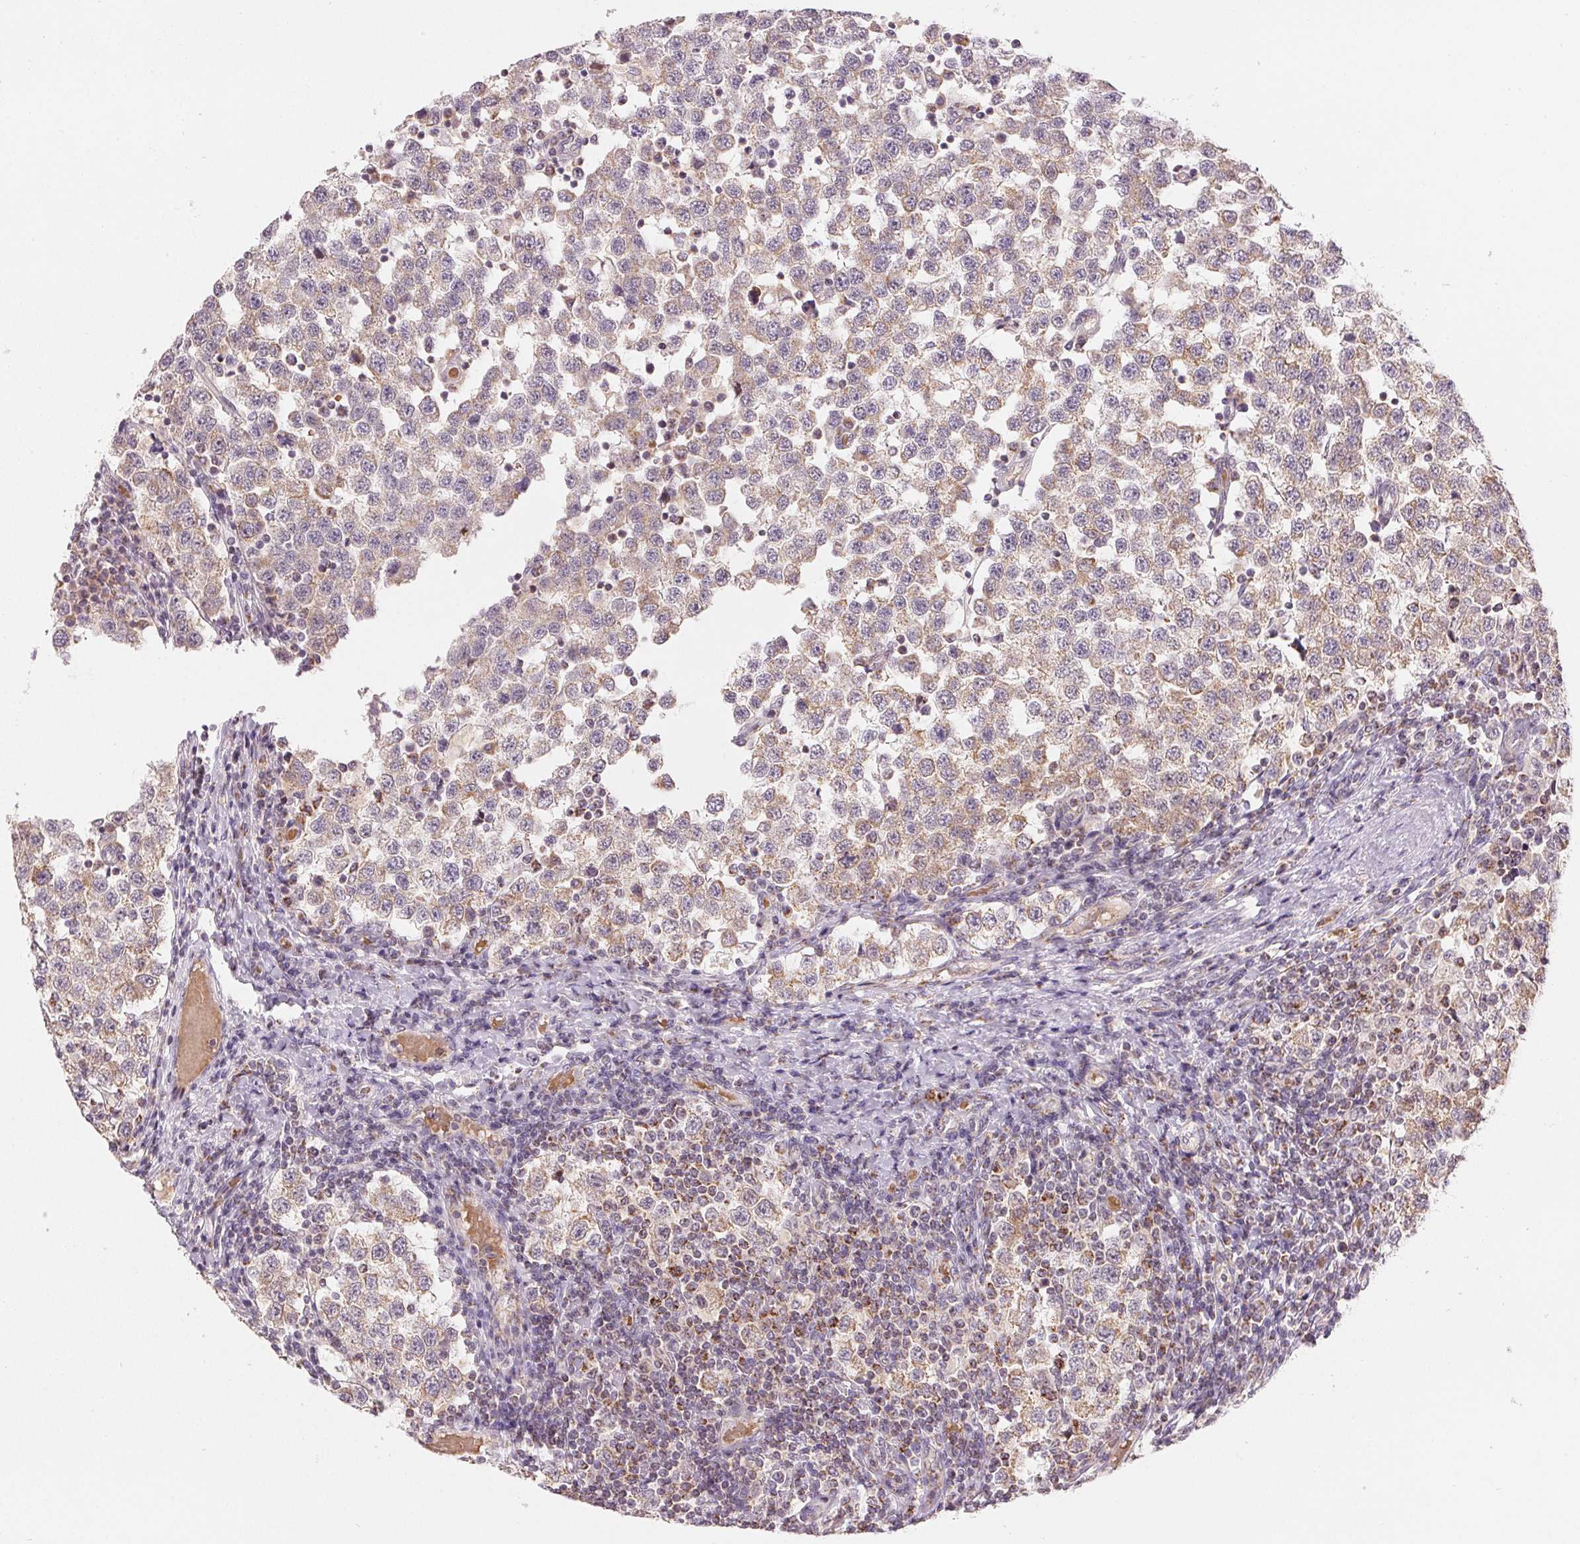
{"staining": {"intensity": "weak", "quantity": "<25%", "location": "cytoplasmic/membranous"}, "tissue": "testis cancer", "cell_type": "Tumor cells", "image_type": "cancer", "snomed": [{"axis": "morphology", "description": "Seminoma, NOS"}, {"axis": "topography", "description": "Testis"}], "caption": "Human testis cancer (seminoma) stained for a protein using IHC demonstrates no positivity in tumor cells.", "gene": "HINT2", "patient": {"sex": "male", "age": 34}}